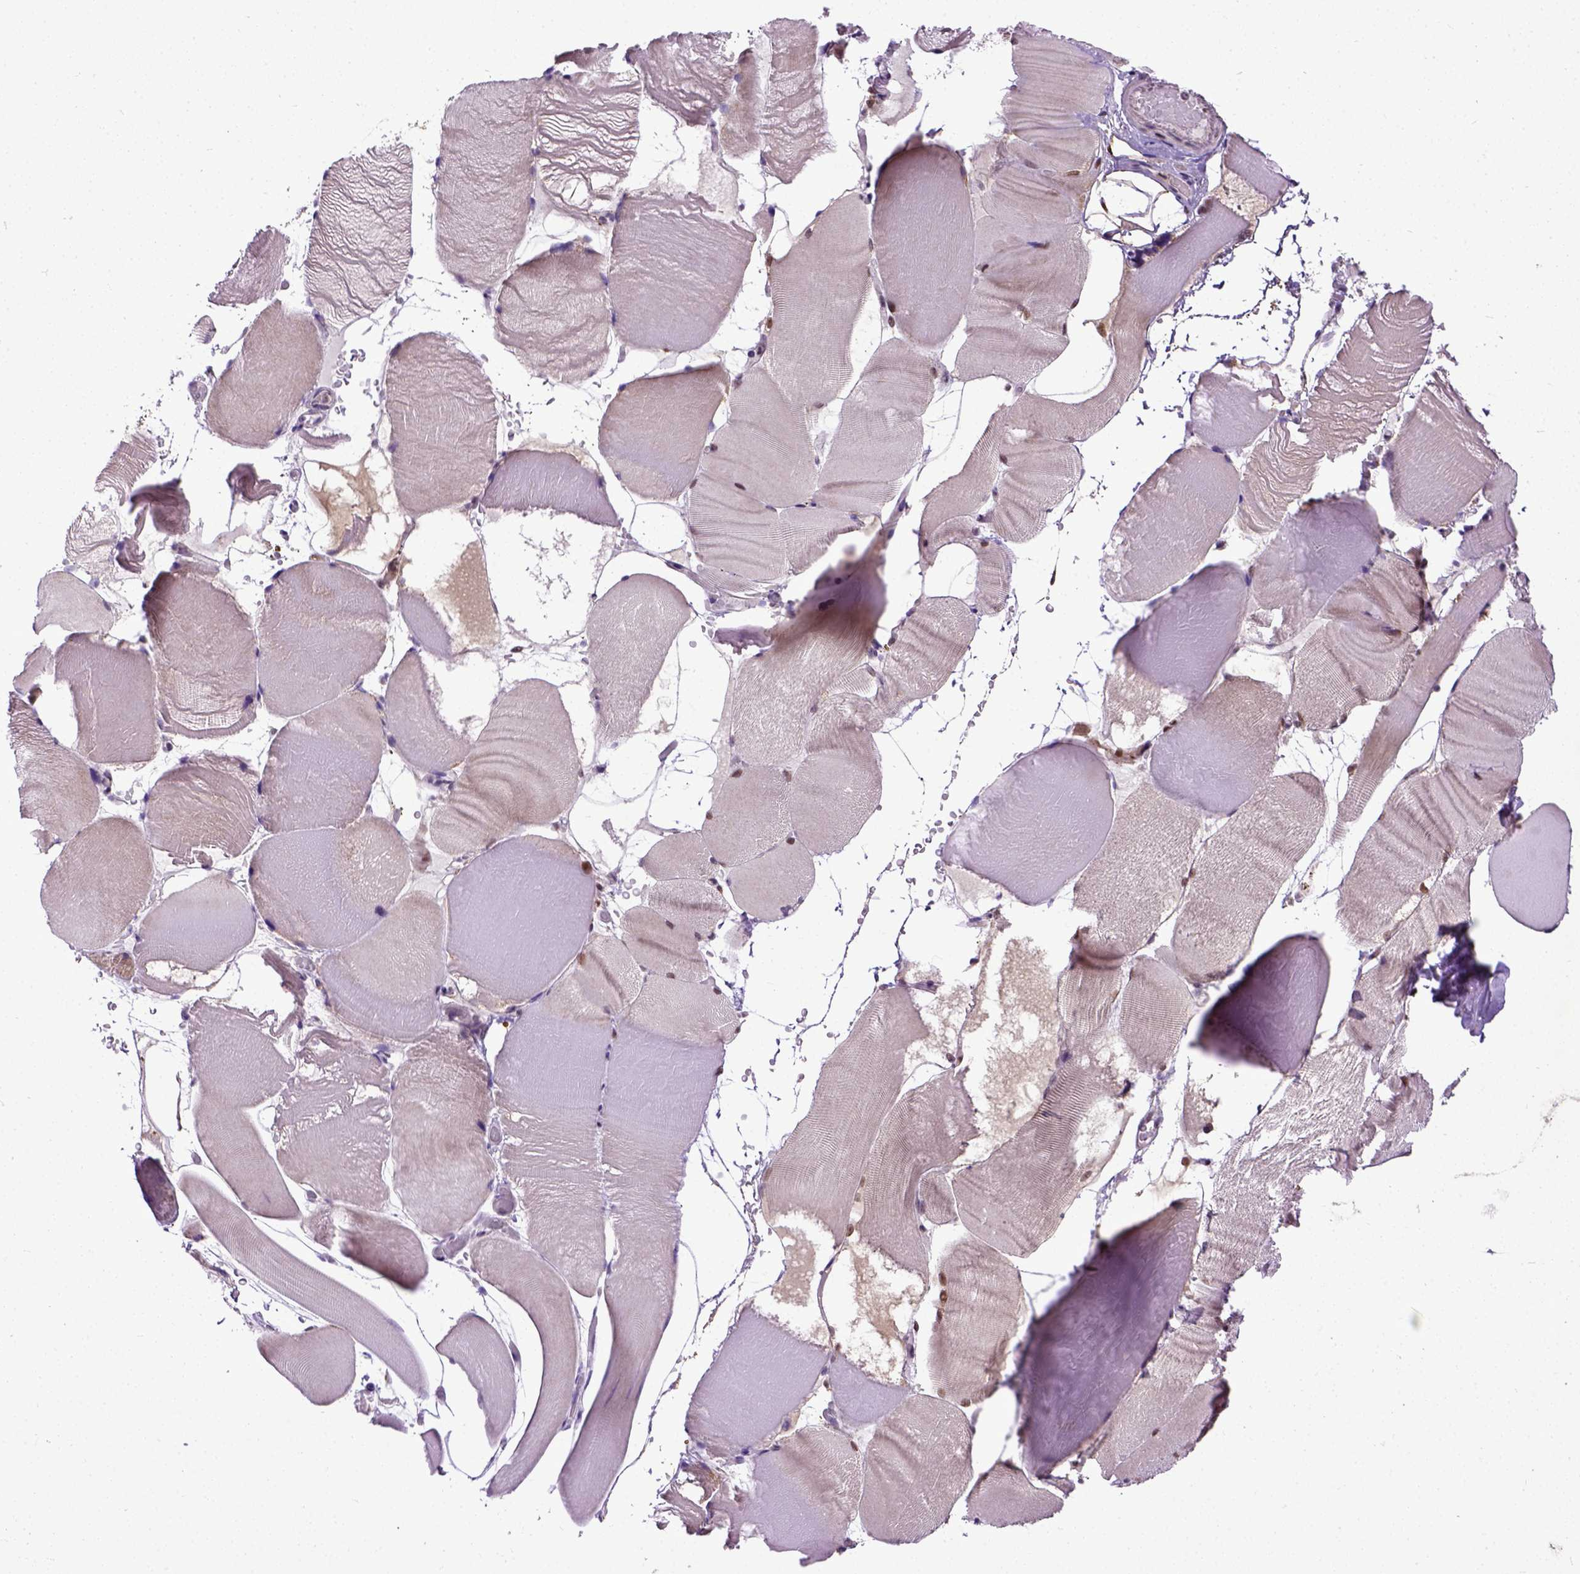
{"staining": {"intensity": "moderate", "quantity": ">75%", "location": "nuclear"}, "tissue": "skeletal muscle", "cell_type": "Myocytes", "image_type": "normal", "snomed": [{"axis": "morphology", "description": "Normal tissue, NOS"}, {"axis": "topography", "description": "Skeletal muscle"}], "caption": "Immunohistochemical staining of benign human skeletal muscle reveals >75% levels of moderate nuclear protein expression in approximately >75% of myocytes.", "gene": "UBA3", "patient": {"sex": "female", "age": 37}}